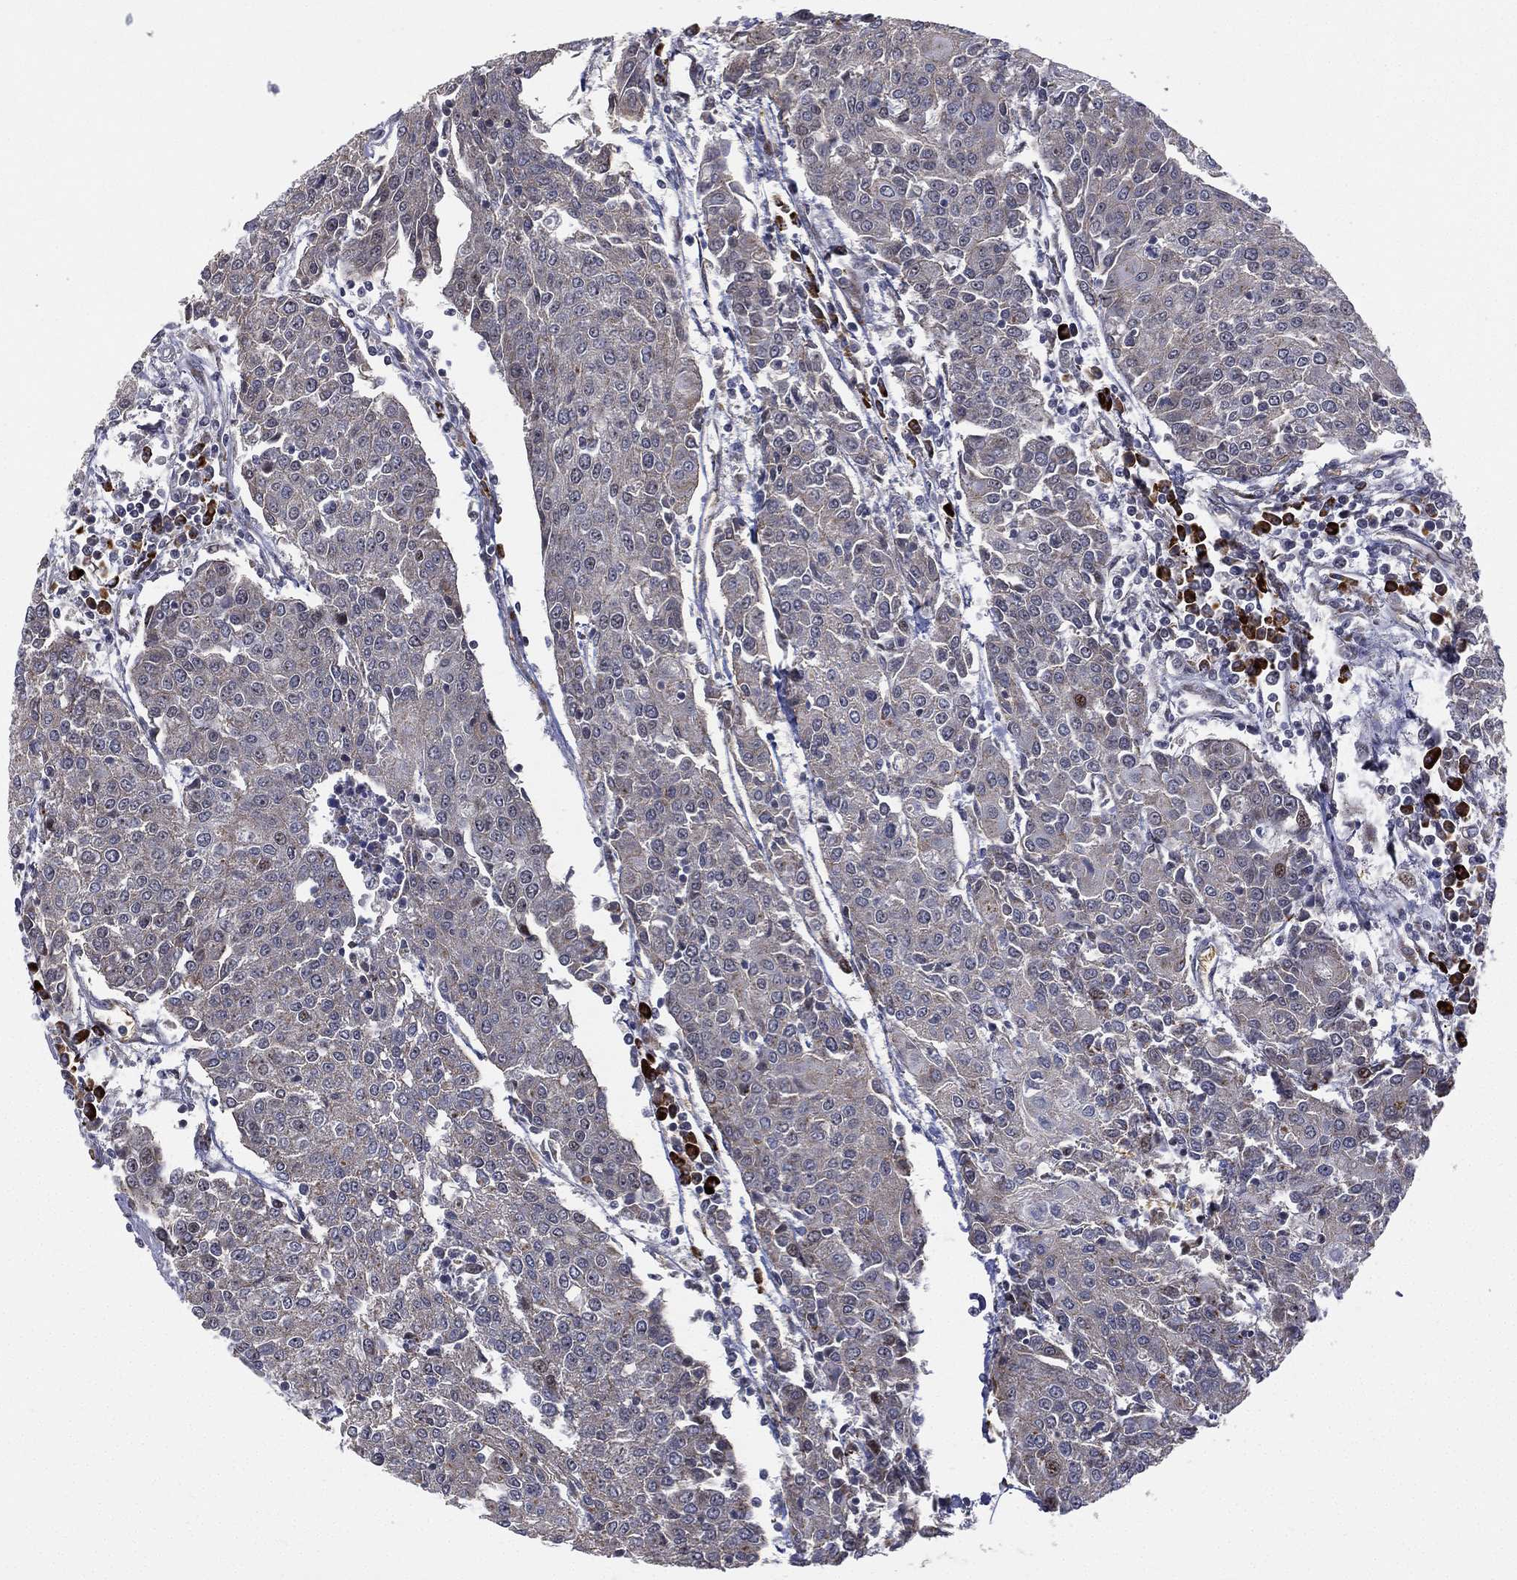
{"staining": {"intensity": "negative", "quantity": "none", "location": "none"}, "tissue": "urothelial cancer", "cell_type": "Tumor cells", "image_type": "cancer", "snomed": [{"axis": "morphology", "description": "Urothelial carcinoma, High grade"}, {"axis": "topography", "description": "Urinary bladder"}], "caption": "A high-resolution histopathology image shows IHC staining of urothelial carcinoma (high-grade), which exhibits no significant staining in tumor cells. Nuclei are stained in blue.", "gene": "VHL", "patient": {"sex": "female", "age": 85}}